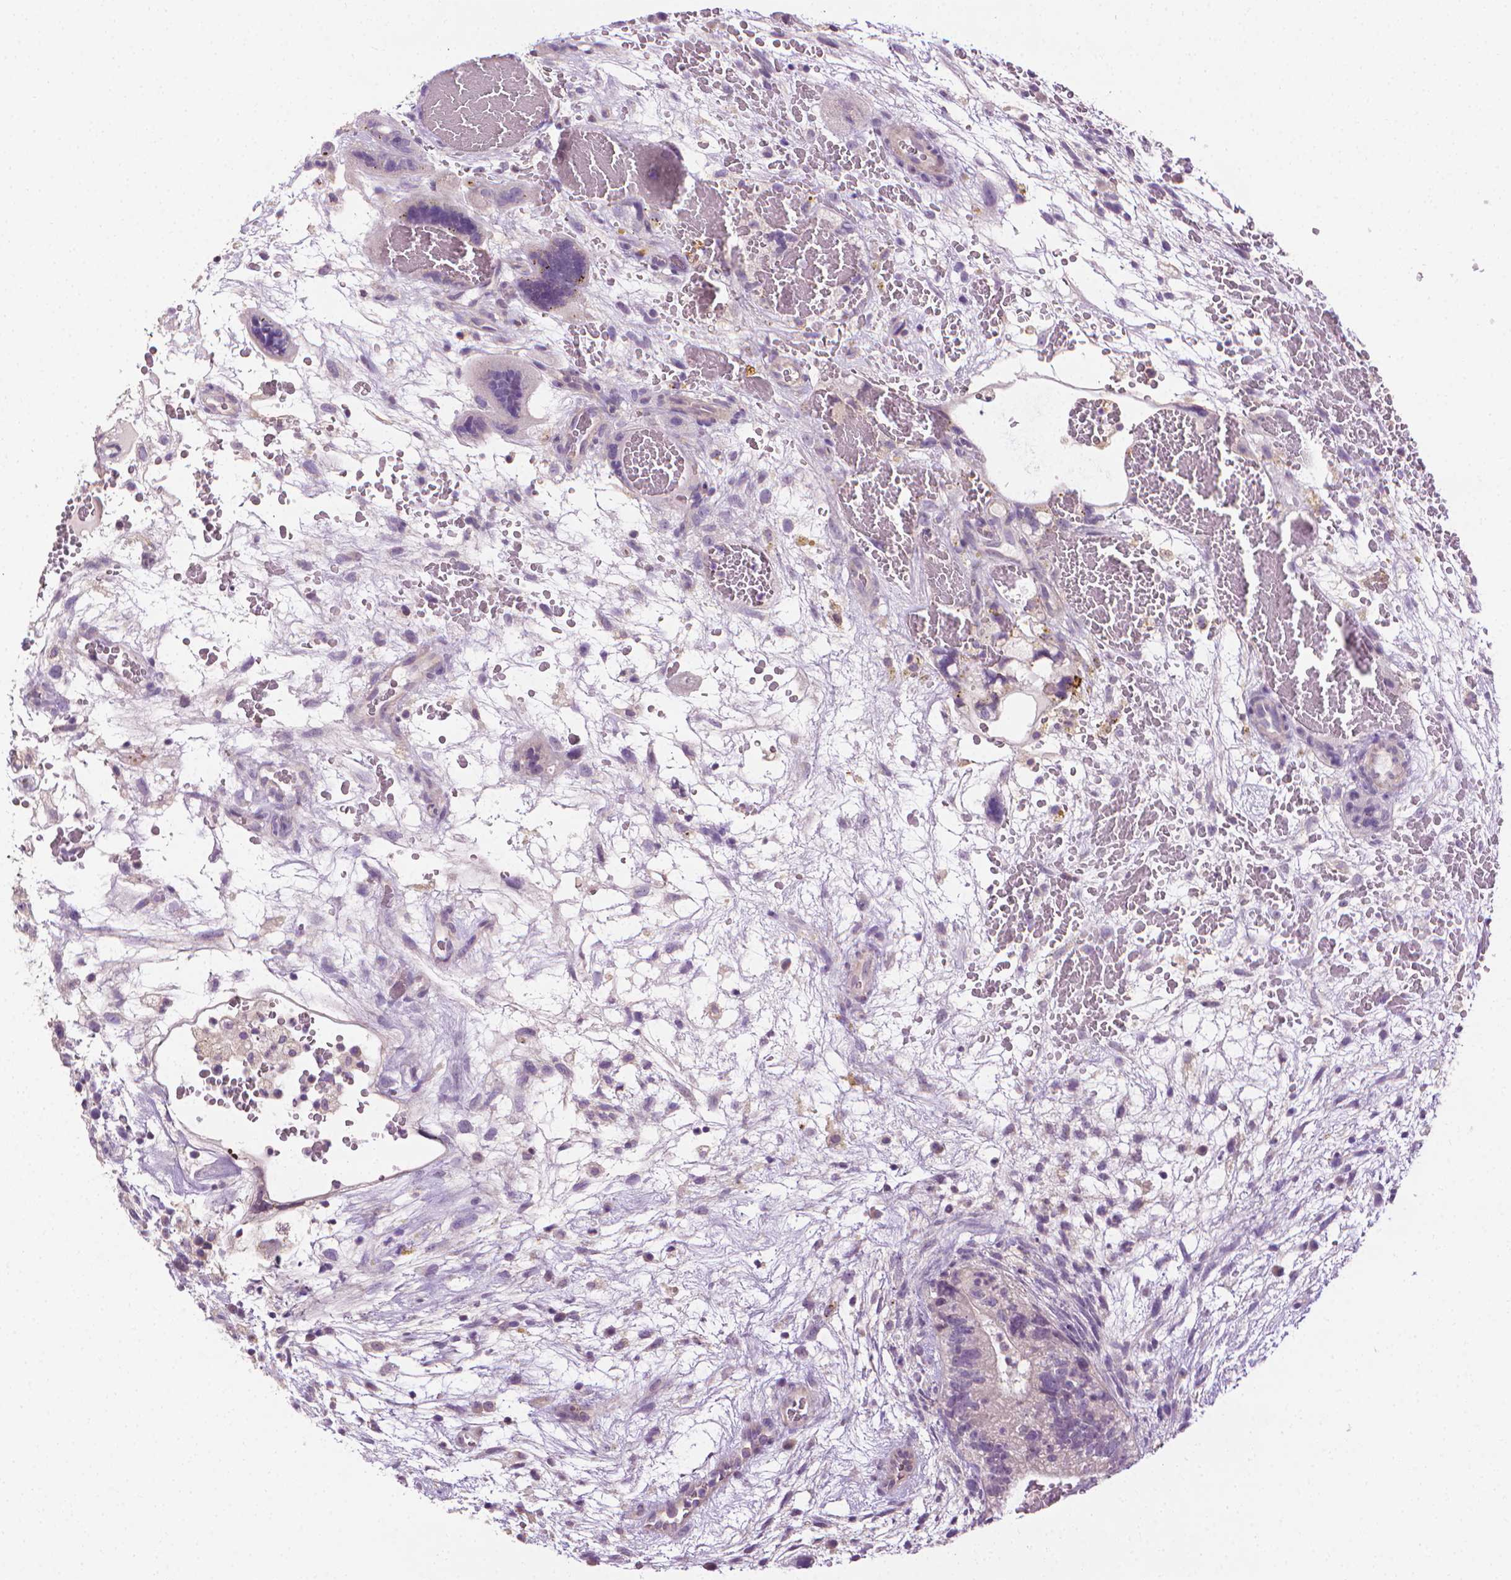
{"staining": {"intensity": "negative", "quantity": "none", "location": "none"}, "tissue": "testis cancer", "cell_type": "Tumor cells", "image_type": "cancer", "snomed": [{"axis": "morphology", "description": "Normal tissue, NOS"}, {"axis": "morphology", "description": "Carcinoma, Embryonal, NOS"}, {"axis": "topography", "description": "Testis"}], "caption": "Tumor cells are negative for brown protein staining in testis embryonal carcinoma.", "gene": "MCOLN3", "patient": {"sex": "male", "age": 32}}